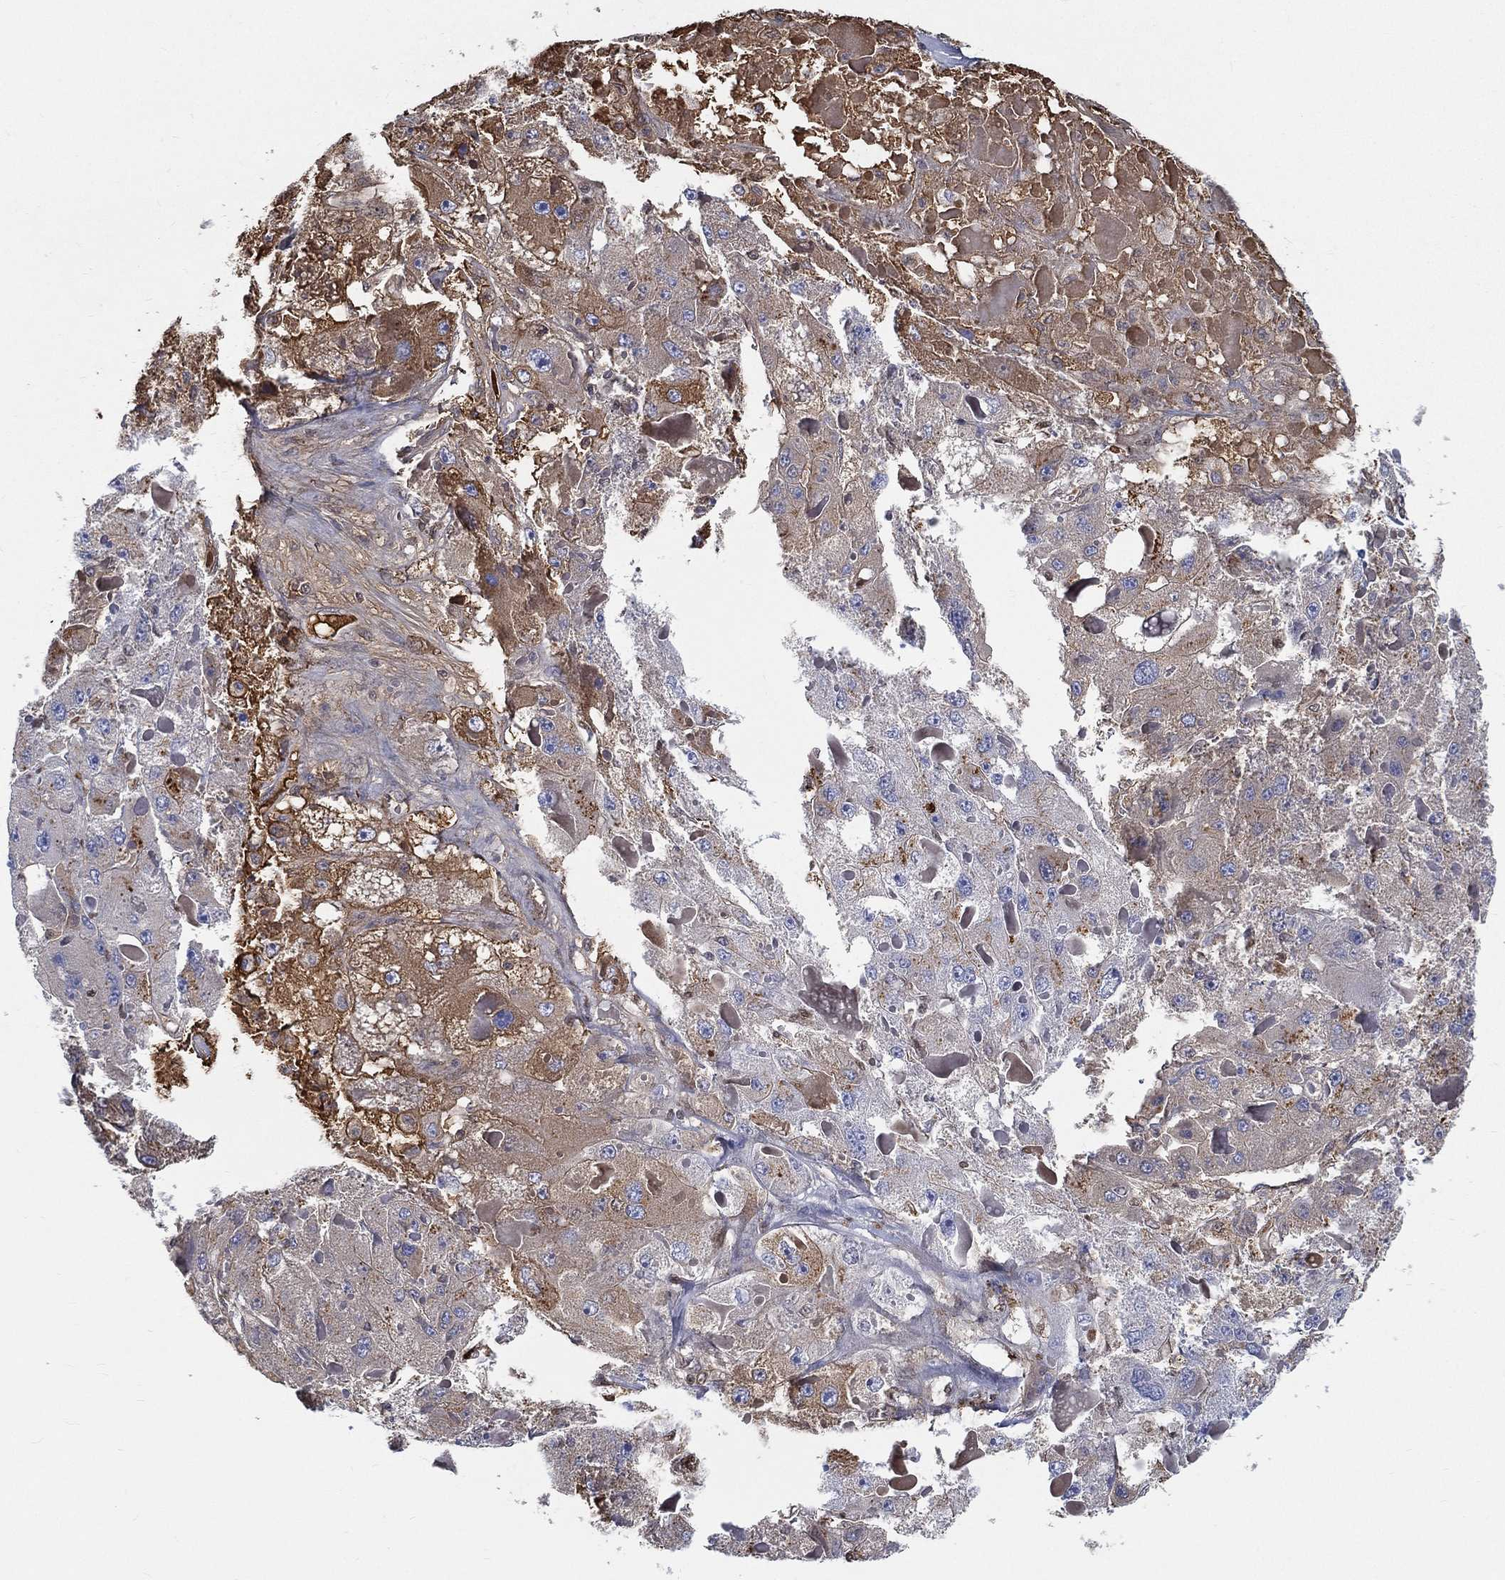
{"staining": {"intensity": "moderate", "quantity": "<25%", "location": "cytoplasmic/membranous"}, "tissue": "liver cancer", "cell_type": "Tumor cells", "image_type": "cancer", "snomed": [{"axis": "morphology", "description": "Carcinoma, Hepatocellular, NOS"}, {"axis": "topography", "description": "Liver"}], "caption": "There is low levels of moderate cytoplasmic/membranous expression in tumor cells of liver cancer, as demonstrated by immunohistochemical staining (brown color).", "gene": "IFNB1", "patient": {"sex": "female", "age": 73}}